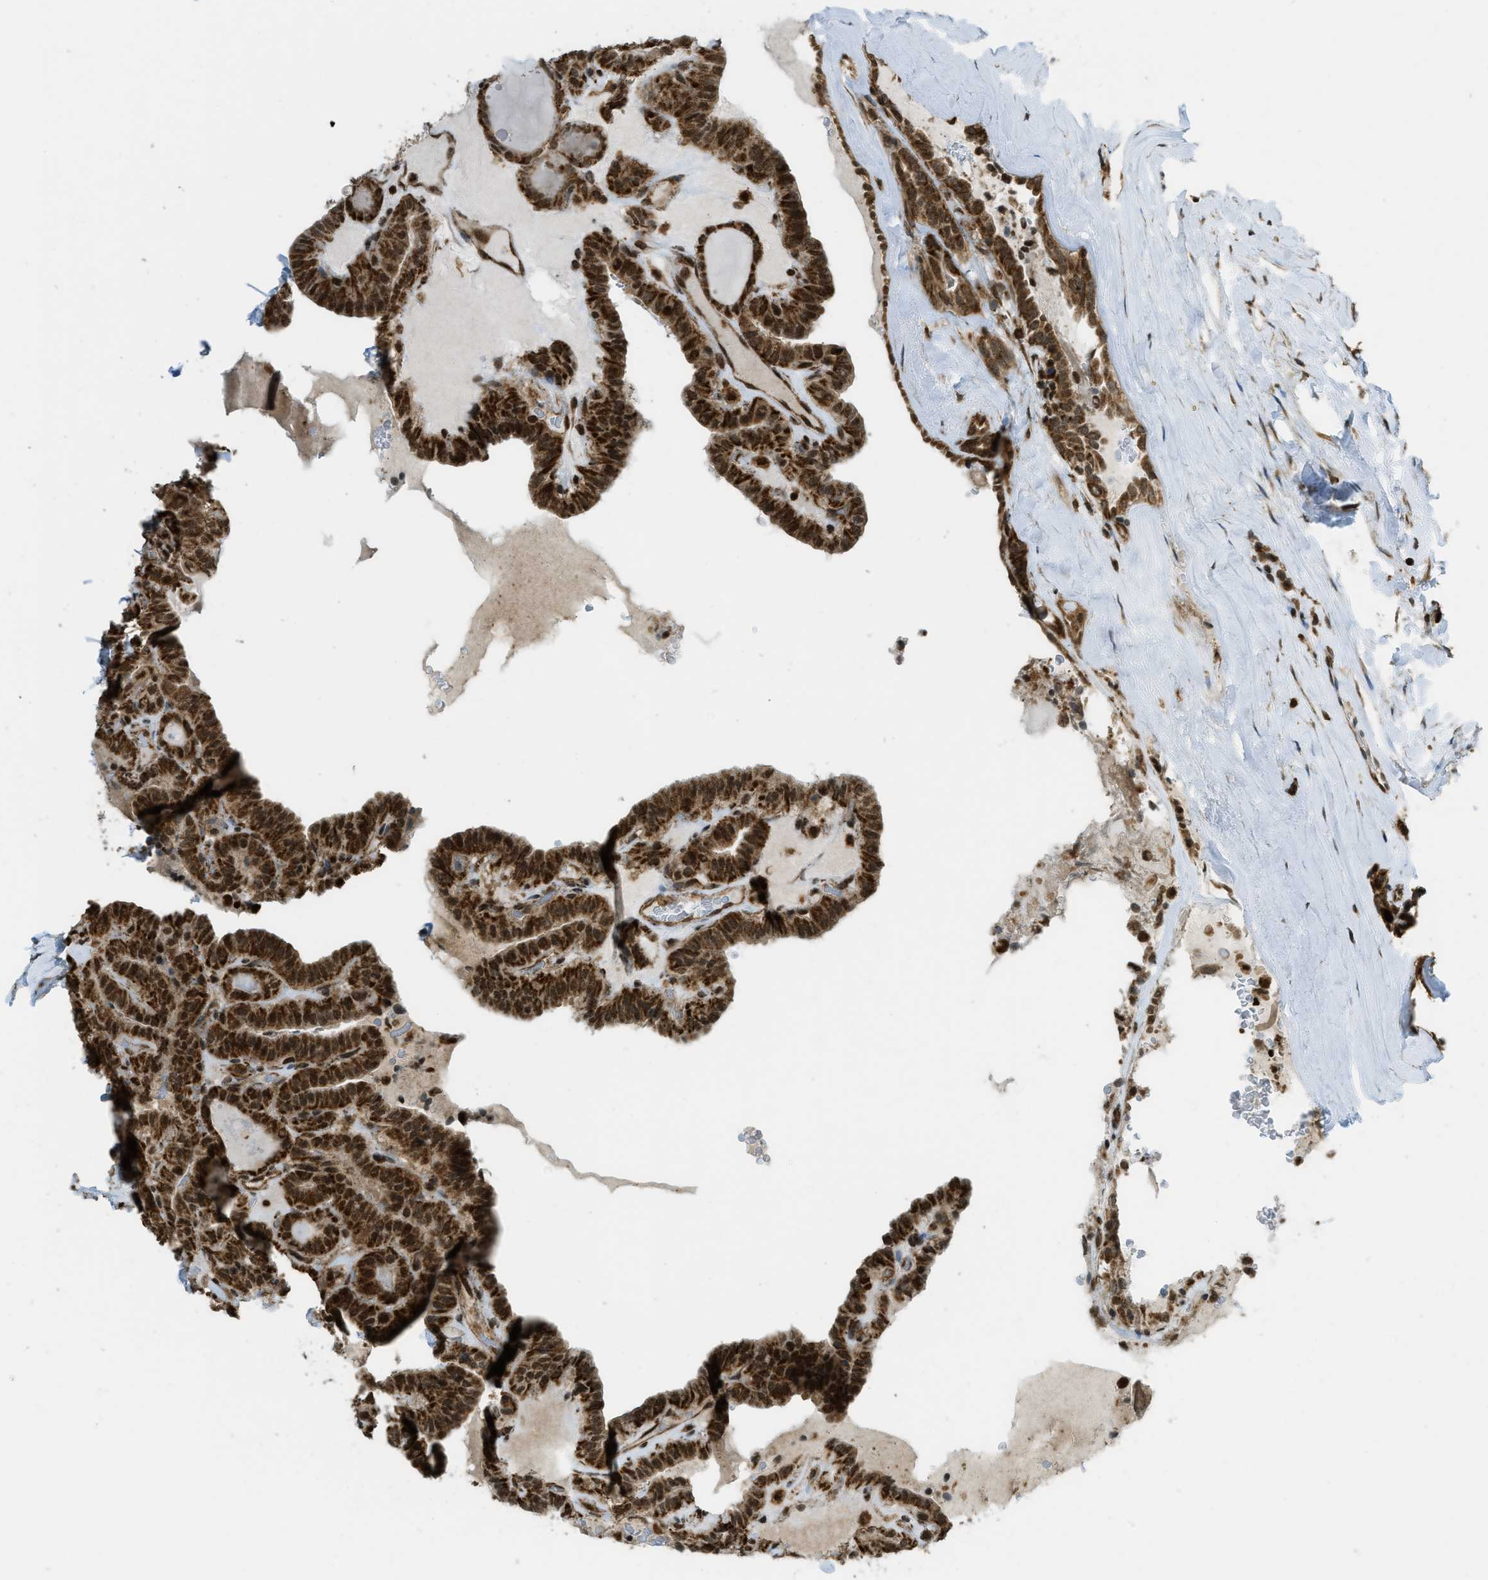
{"staining": {"intensity": "strong", "quantity": ">75%", "location": "cytoplasmic/membranous,nuclear"}, "tissue": "thyroid cancer", "cell_type": "Tumor cells", "image_type": "cancer", "snomed": [{"axis": "morphology", "description": "Papillary adenocarcinoma, NOS"}, {"axis": "topography", "description": "Thyroid gland"}], "caption": "Protein expression analysis of thyroid papillary adenocarcinoma displays strong cytoplasmic/membranous and nuclear expression in about >75% of tumor cells.", "gene": "TNPO1", "patient": {"sex": "male", "age": 77}}